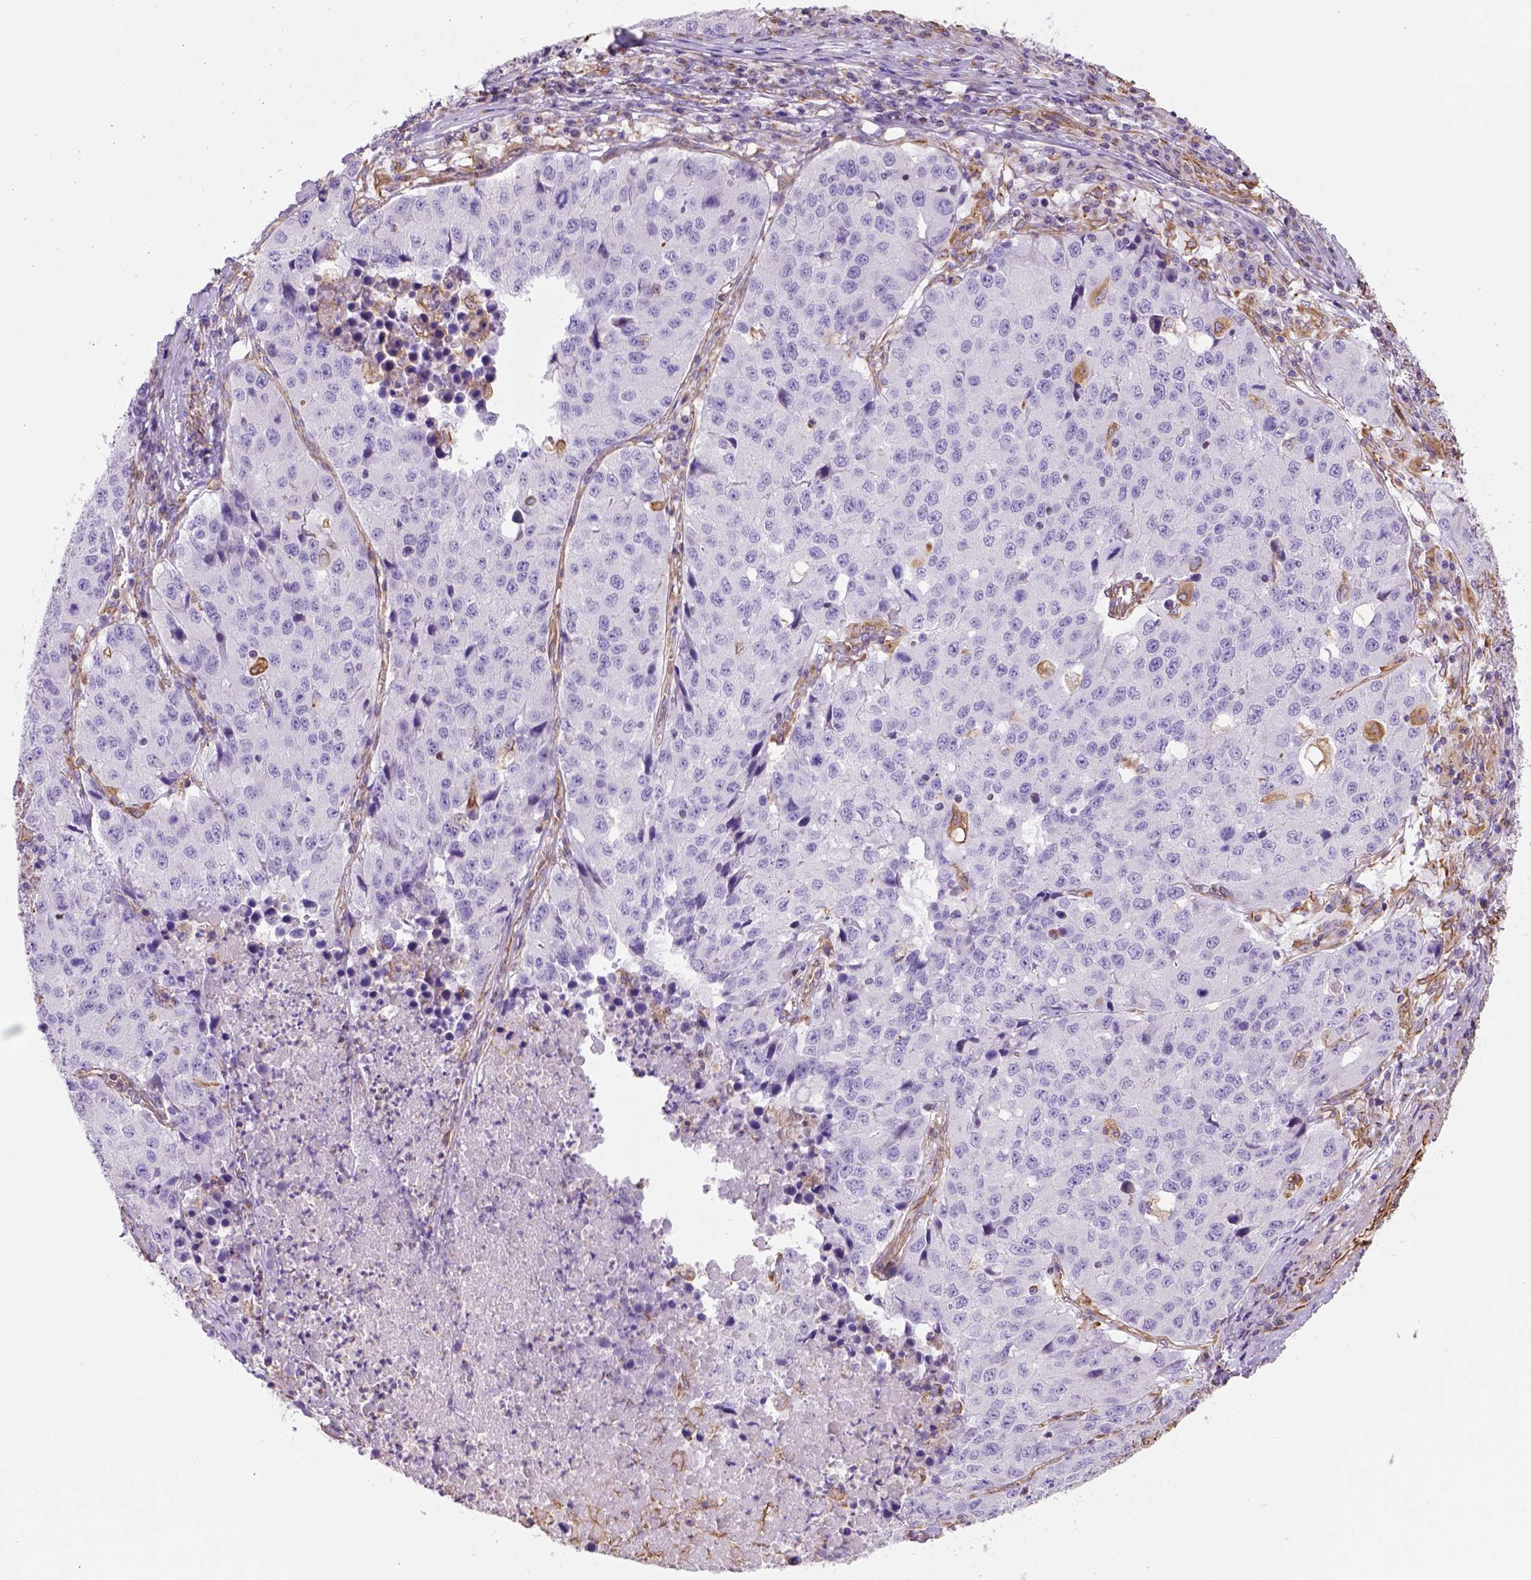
{"staining": {"intensity": "negative", "quantity": "none", "location": "none"}, "tissue": "stomach cancer", "cell_type": "Tumor cells", "image_type": "cancer", "snomed": [{"axis": "morphology", "description": "Adenocarcinoma, NOS"}, {"axis": "topography", "description": "Stomach"}], "caption": "Tumor cells are negative for brown protein staining in stomach adenocarcinoma.", "gene": "ZZZ3", "patient": {"sex": "male", "age": 71}}